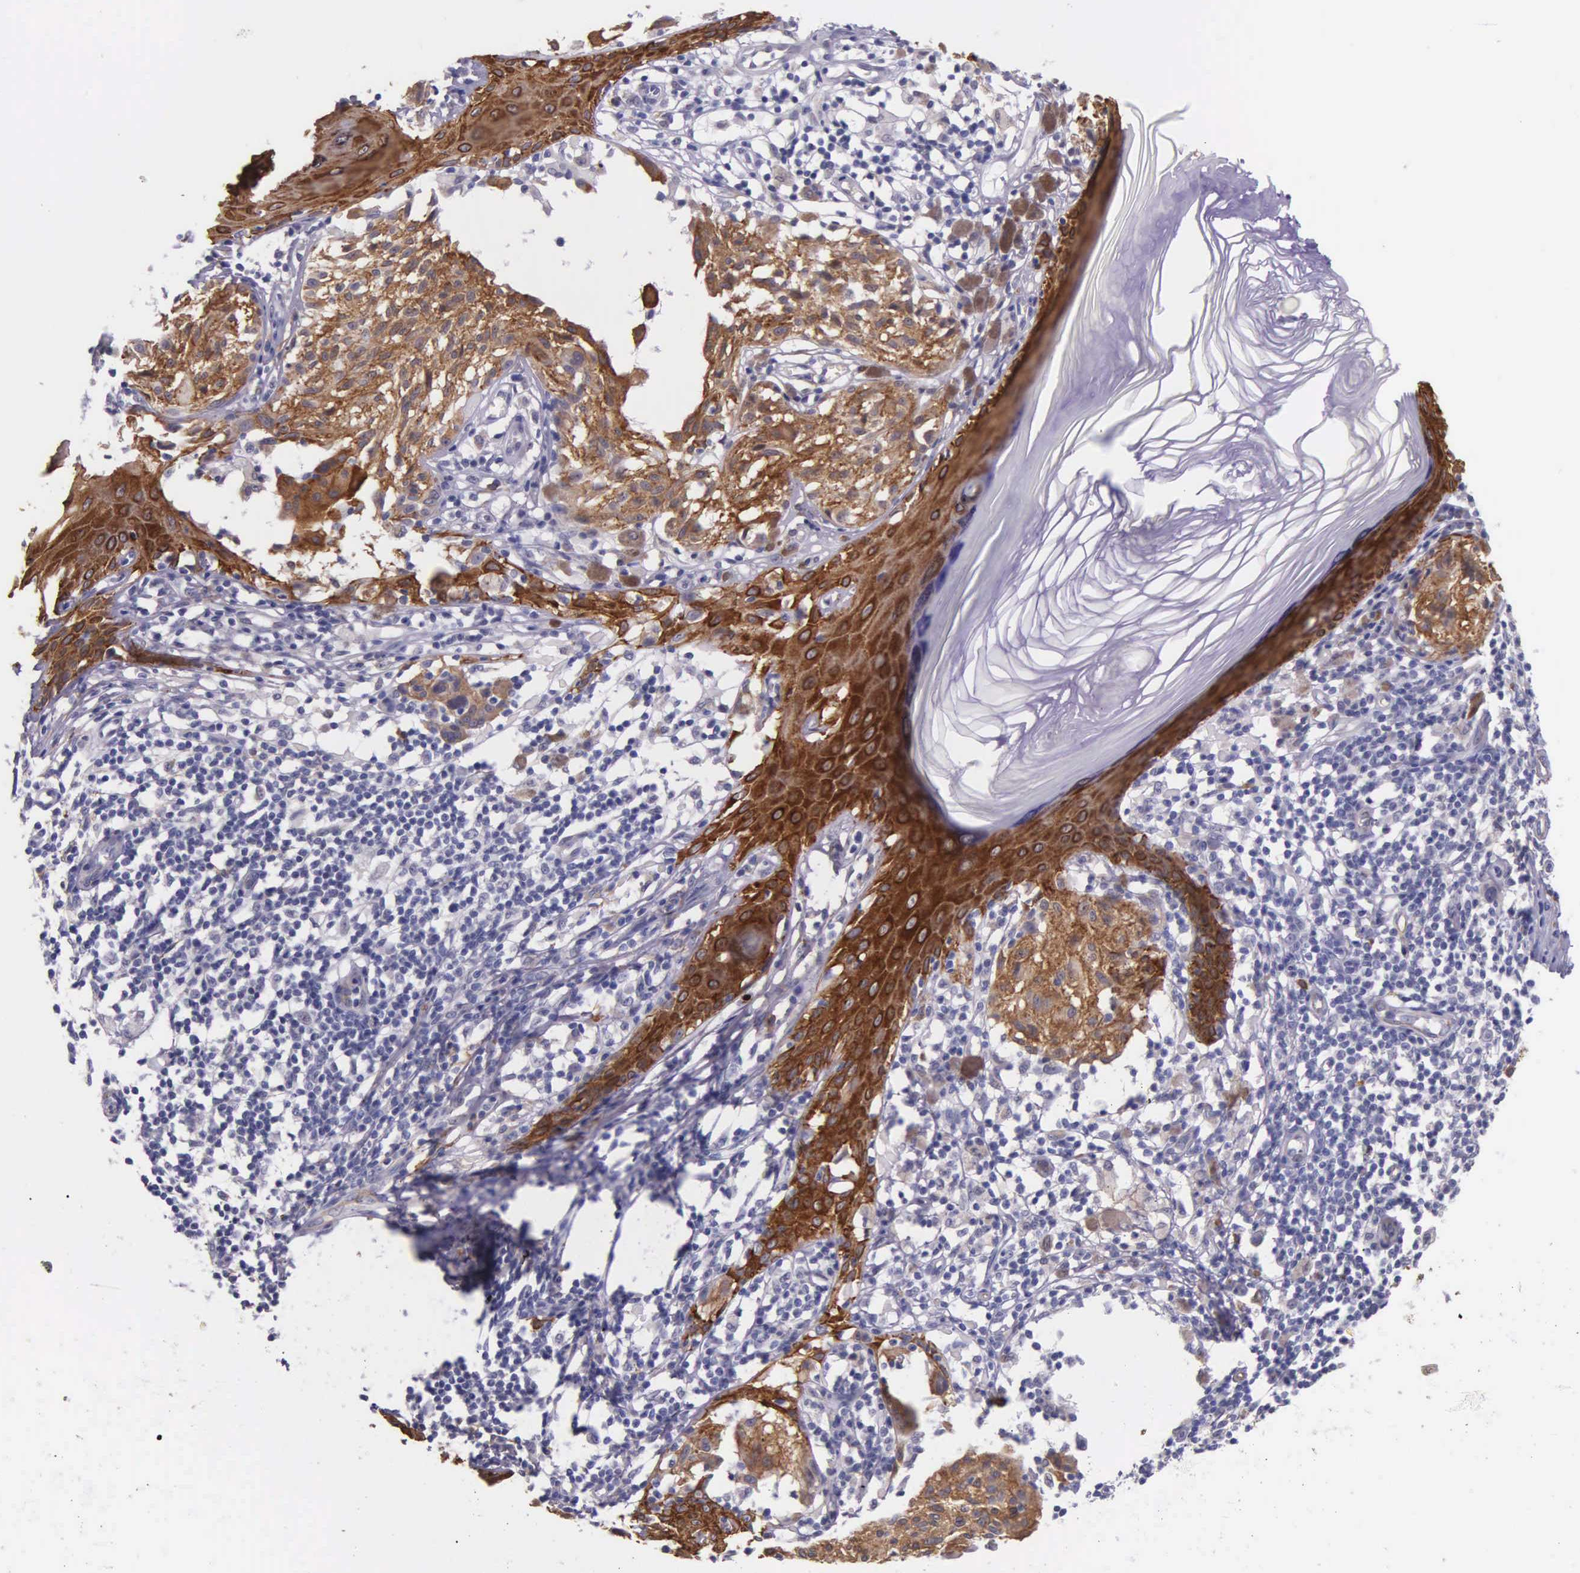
{"staining": {"intensity": "moderate", "quantity": ">75%", "location": "cytoplasmic/membranous"}, "tissue": "melanoma", "cell_type": "Tumor cells", "image_type": "cancer", "snomed": [{"axis": "morphology", "description": "Malignant melanoma, NOS"}, {"axis": "topography", "description": "Skin"}], "caption": "The histopathology image reveals immunohistochemical staining of malignant melanoma. There is moderate cytoplasmic/membranous staining is present in approximately >75% of tumor cells. The staining was performed using DAB (3,3'-diaminobenzidine), with brown indicating positive protein expression. Nuclei are stained blue with hematoxylin.", "gene": "AHNAK2", "patient": {"sex": "male", "age": 36}}